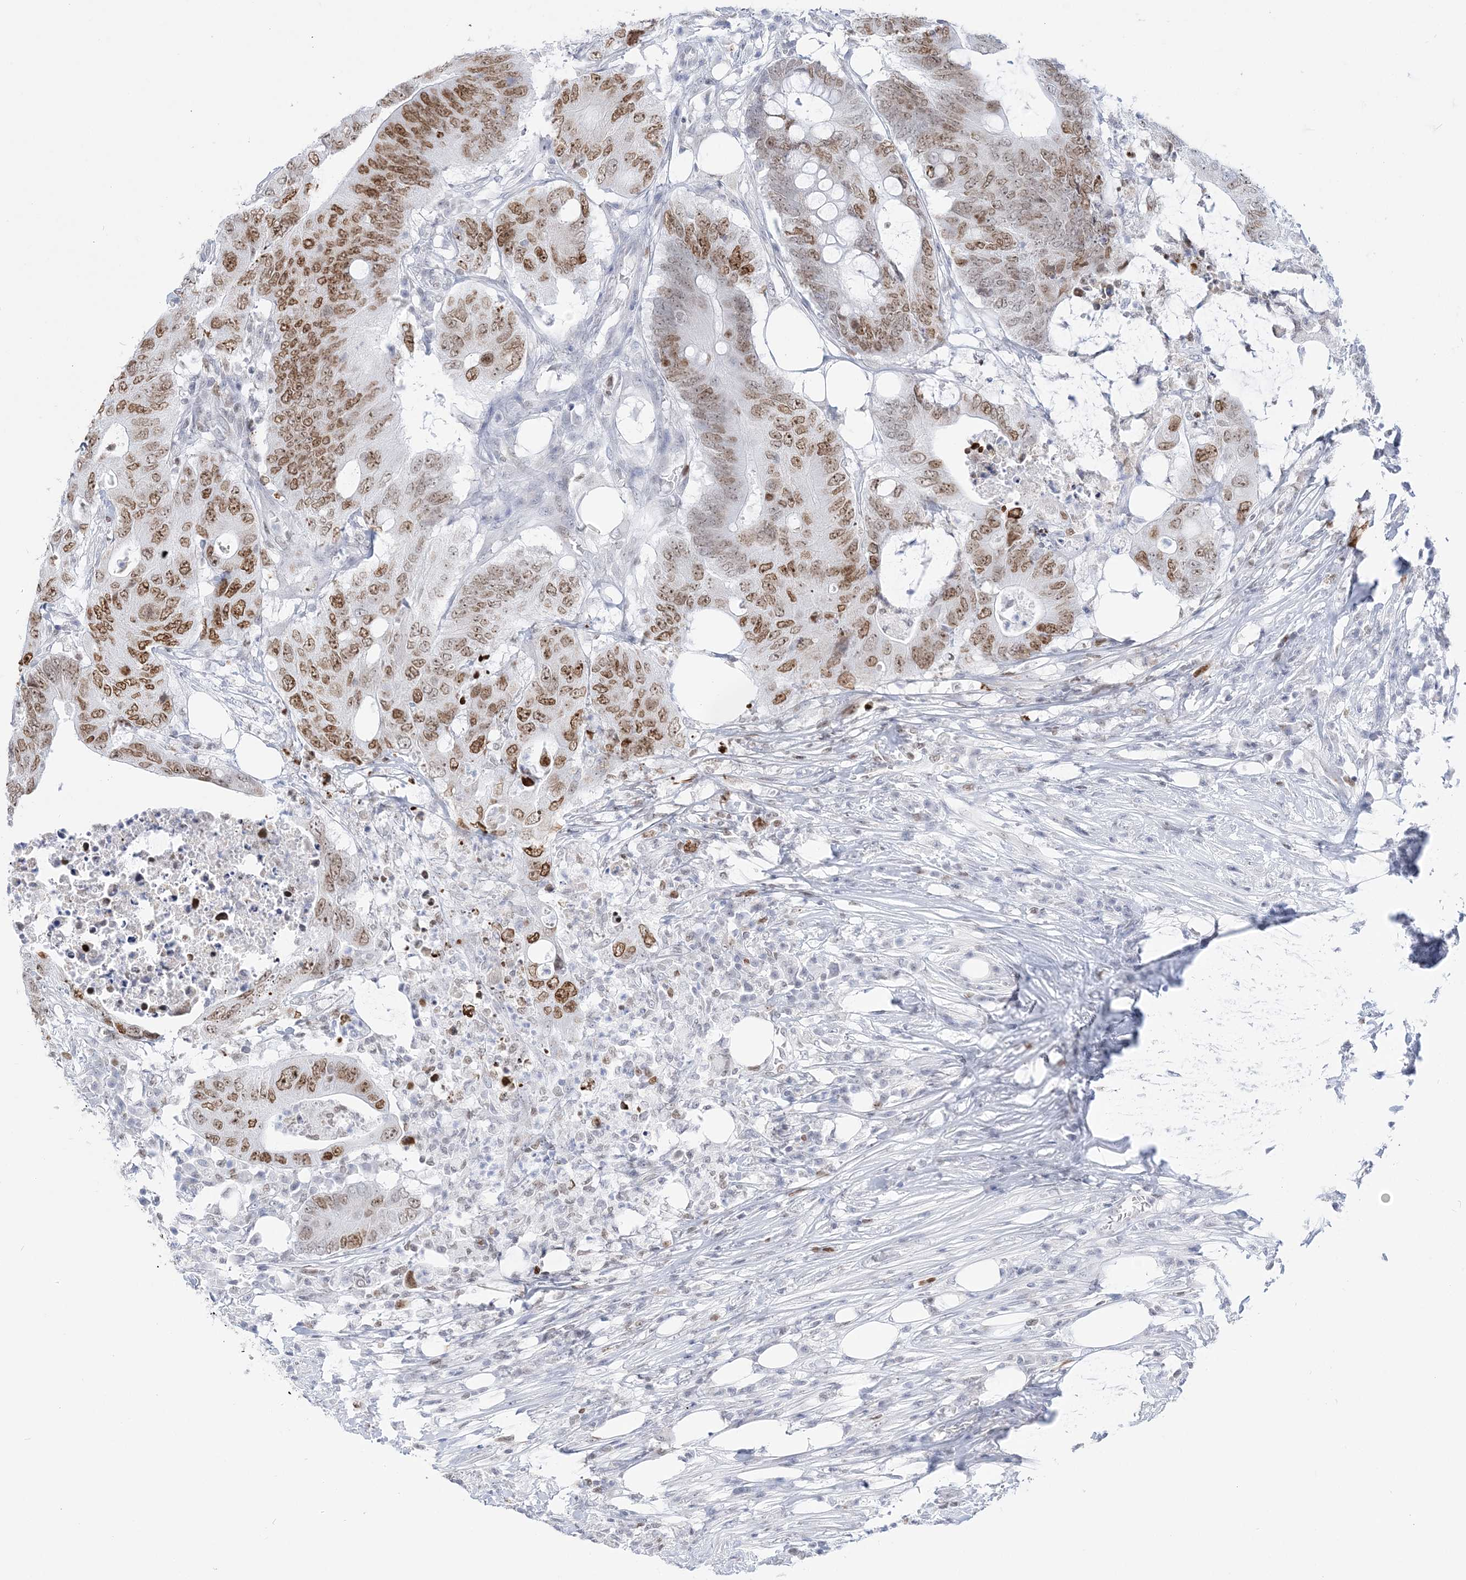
{"staining": {"intensity": "moderate", "quantity": ">75%", "location": "nuclear"}, "tissue": "colorectal cancer", "cell_type": "Tumor cells", "image_type": "cancer", "snomed": [{"axis": "morphology", "description": "Adenocarcinoma, NOS"}, {"axis": "topography", "description": "Colon"}], "caption": "Immunohistochemistry (IHC) histopathology image of neoplastic tissue: human adenocarcinoma (colorectal) stained using immunohistochemistry reveals medium levels of moderate protein expression localized specifically in the nuclear of tumor cells, appearing as a nuclear brown color.", "gene": "DDX21", "patient": {"sex": "male", "age": 71}}